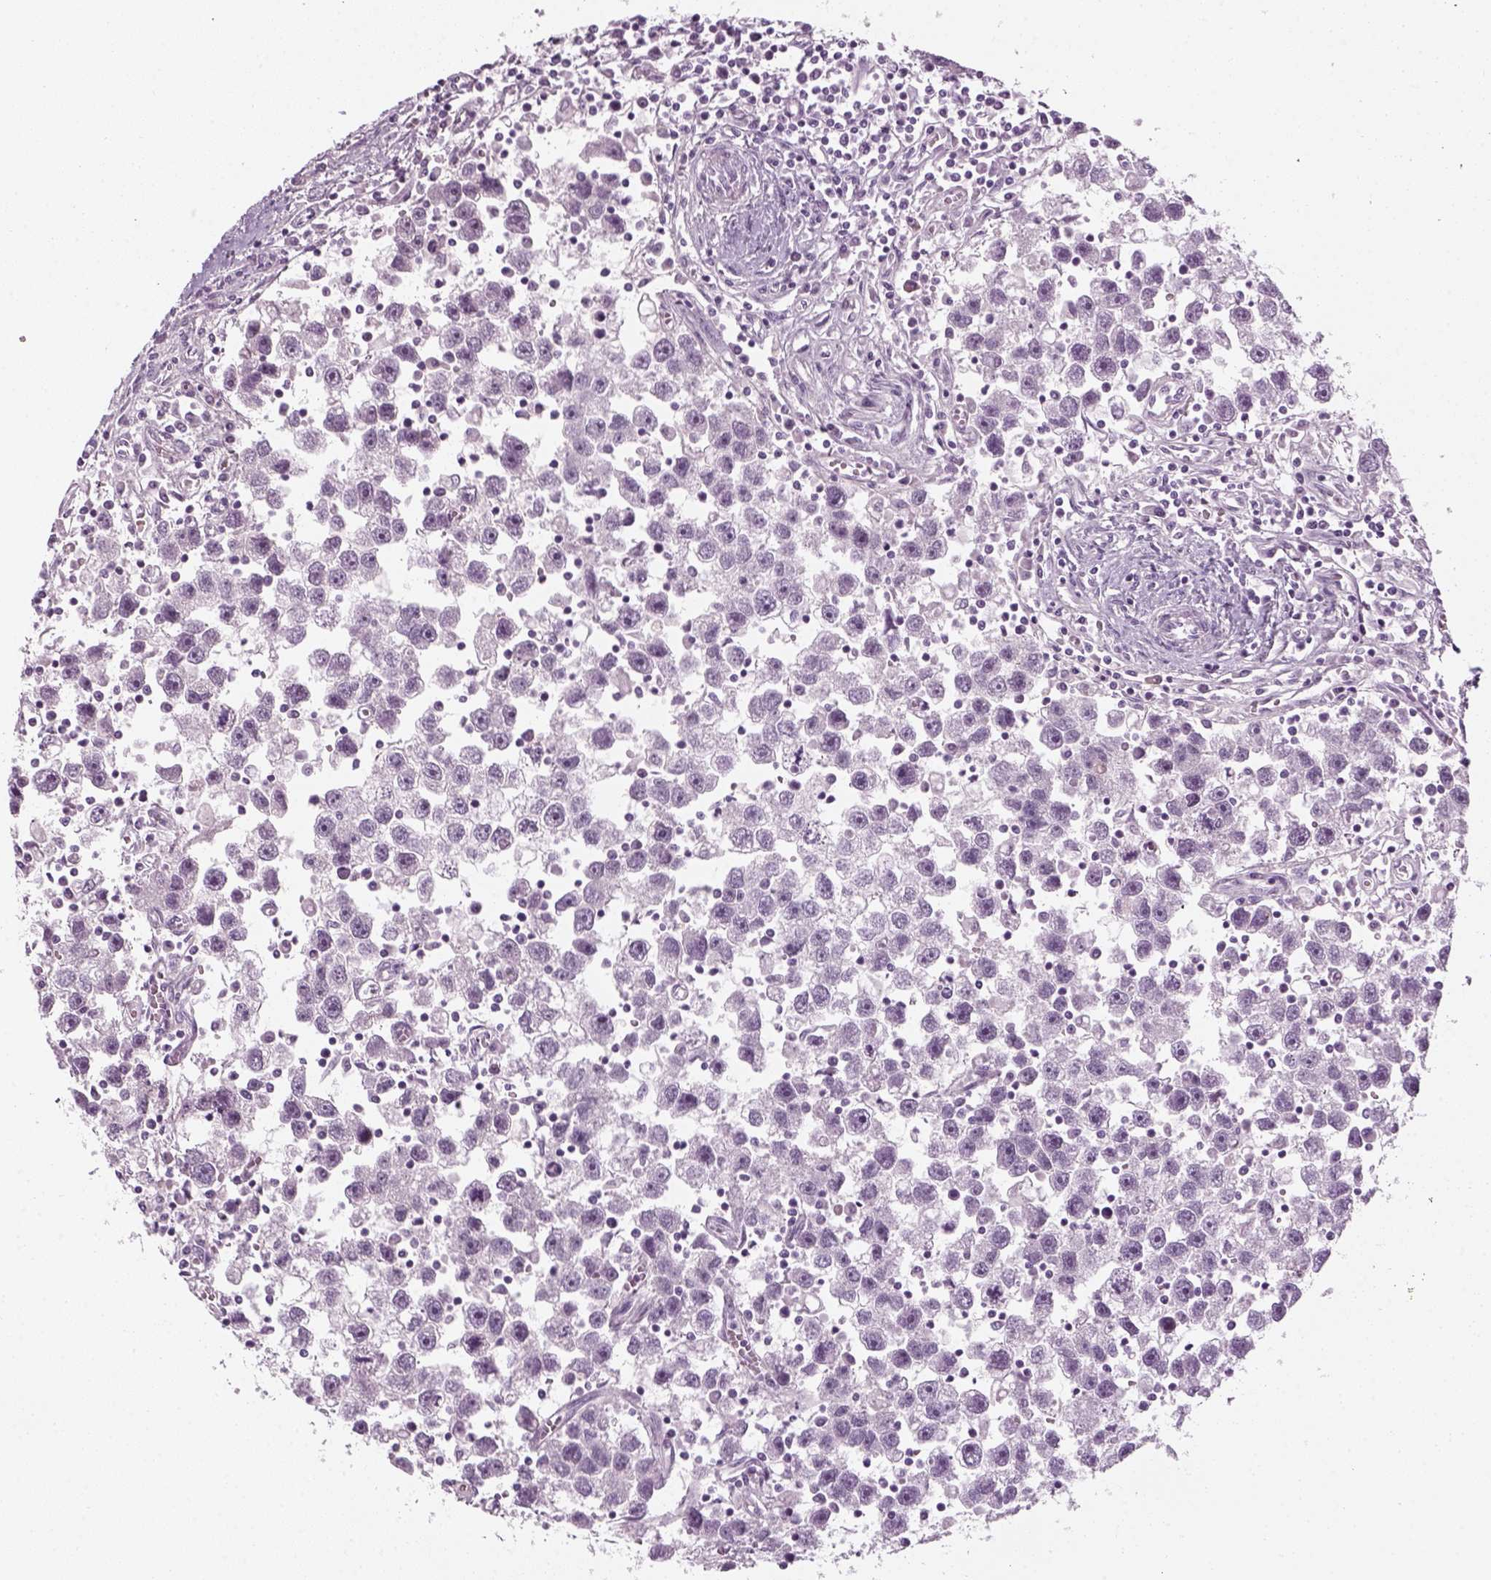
{"staining": {"intensity": "negative", "quantity": "none", "location": "none"}, "tissue": "testis cancer", "cell_type": "Tumor cells", "image_type": "cancer", "snomed": [{"axis": "morphology", "description": "Seminoma, NOS"}, {"axis": "topography", "description": "Testis"}], "caption": "DAB (3,3'-diaminobenzidine) immunohistochemical staining of human testis cancer (seminoma) exhibits no significant positivity in tumor cells.", "gene": "KRT75", "patient": {"sex": "male", "age": 30}}